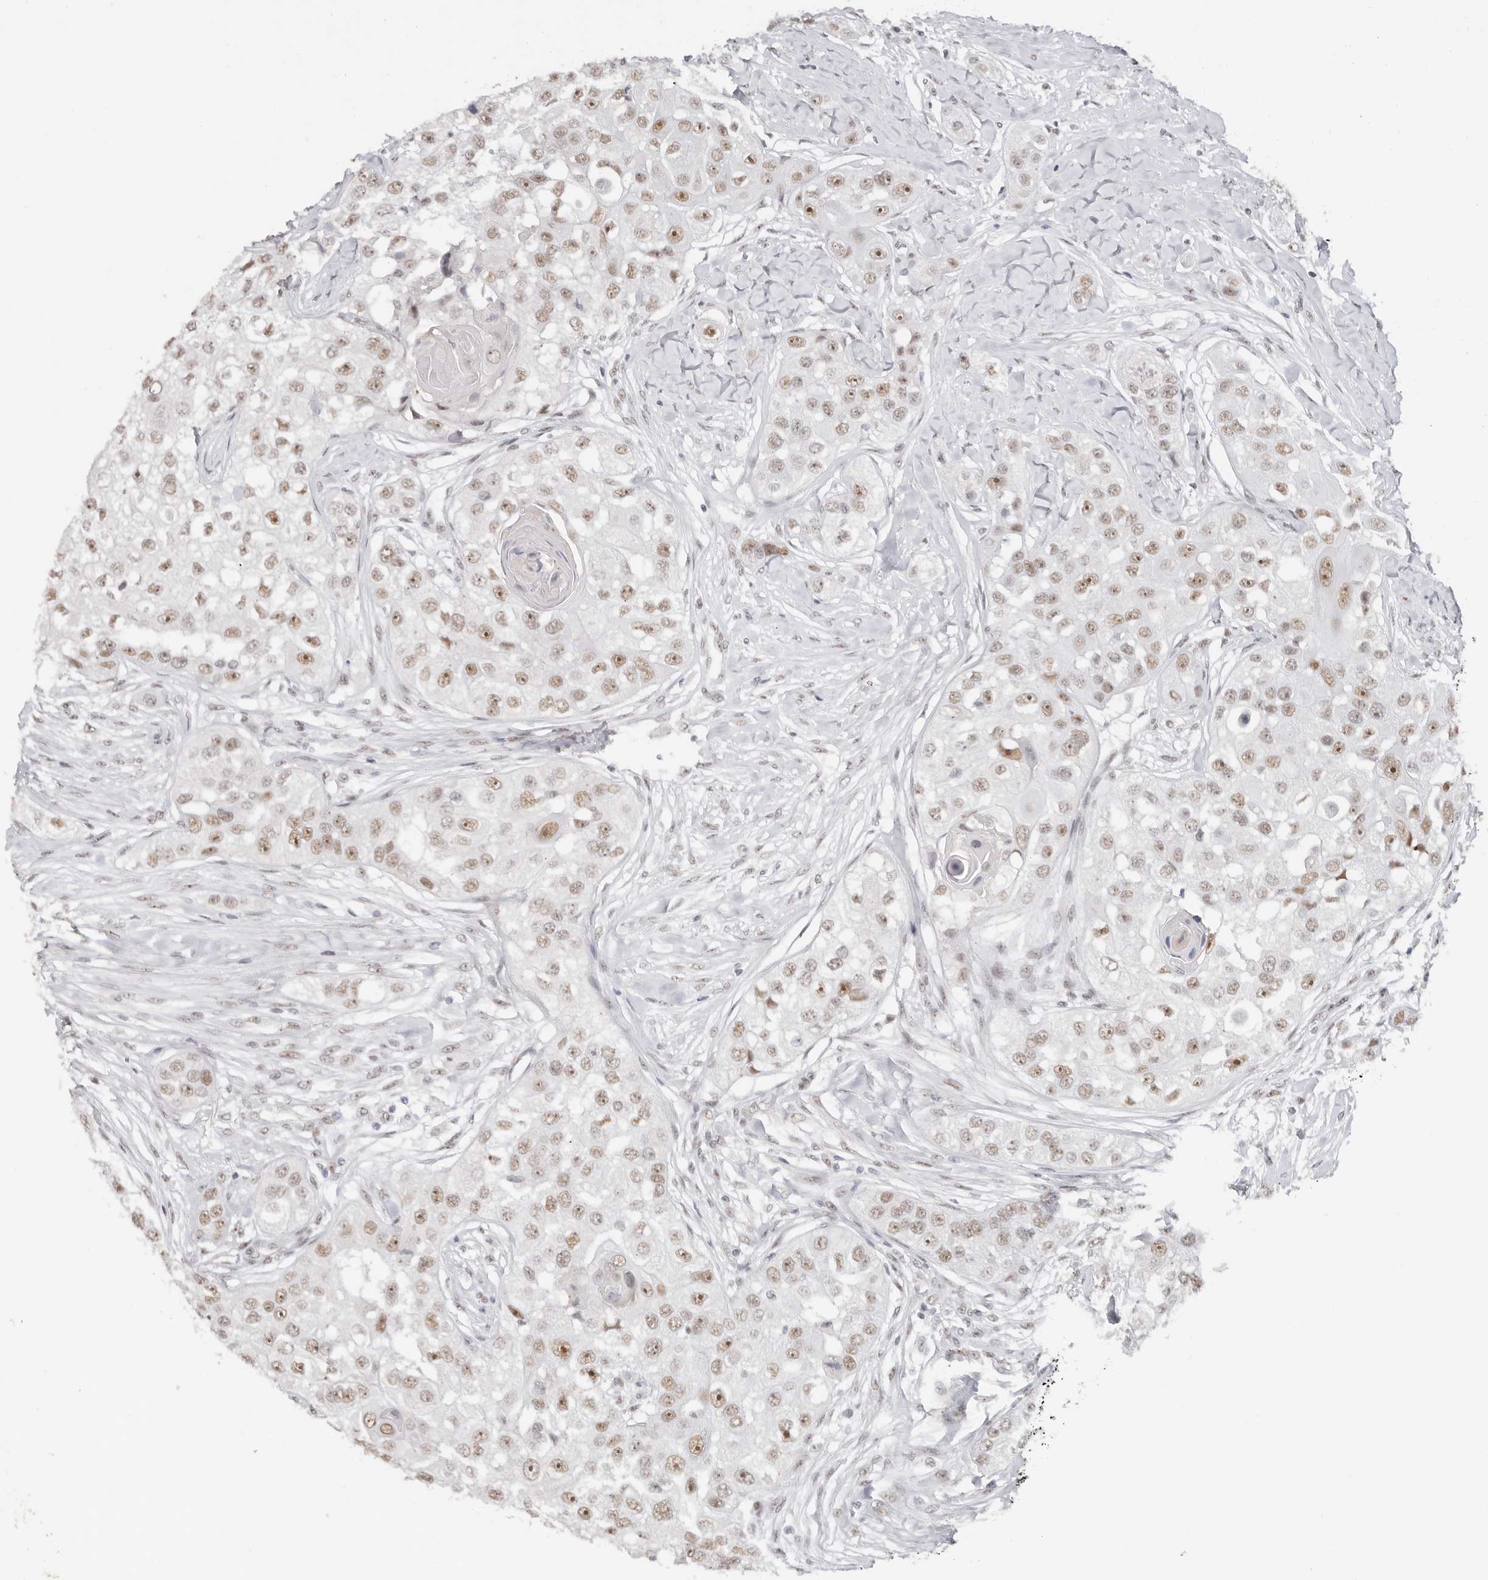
{"staining": {"intensity": "moderate", "quantity": ">75%", "location": "nuclear"}, "tissue": "head and neck cancer", "cell_type": "Tumor cells", "image_type": "cancer", "snomed": [{"axis": "morphology", "description": "Normal tissue, NOS"}, {"axis": "morphology", "description": "Squamous cell carcinoma, NOS"}, {"axis": "topography", "description": "Skeletal muscle"}, {"axis": "topography", "description": "Head-Neck"}], "caption": "DAB immunohistochemical staining of squamous cell carcinoma (head and neck) demonstrates moderate nuclear protein staining in approximately >75% of tumor cells. (brown staining indicates protein expression, while blue staining denotes nuclei).", "gene": "LARP7", "patient": {"sex": "male", "age": 51}}